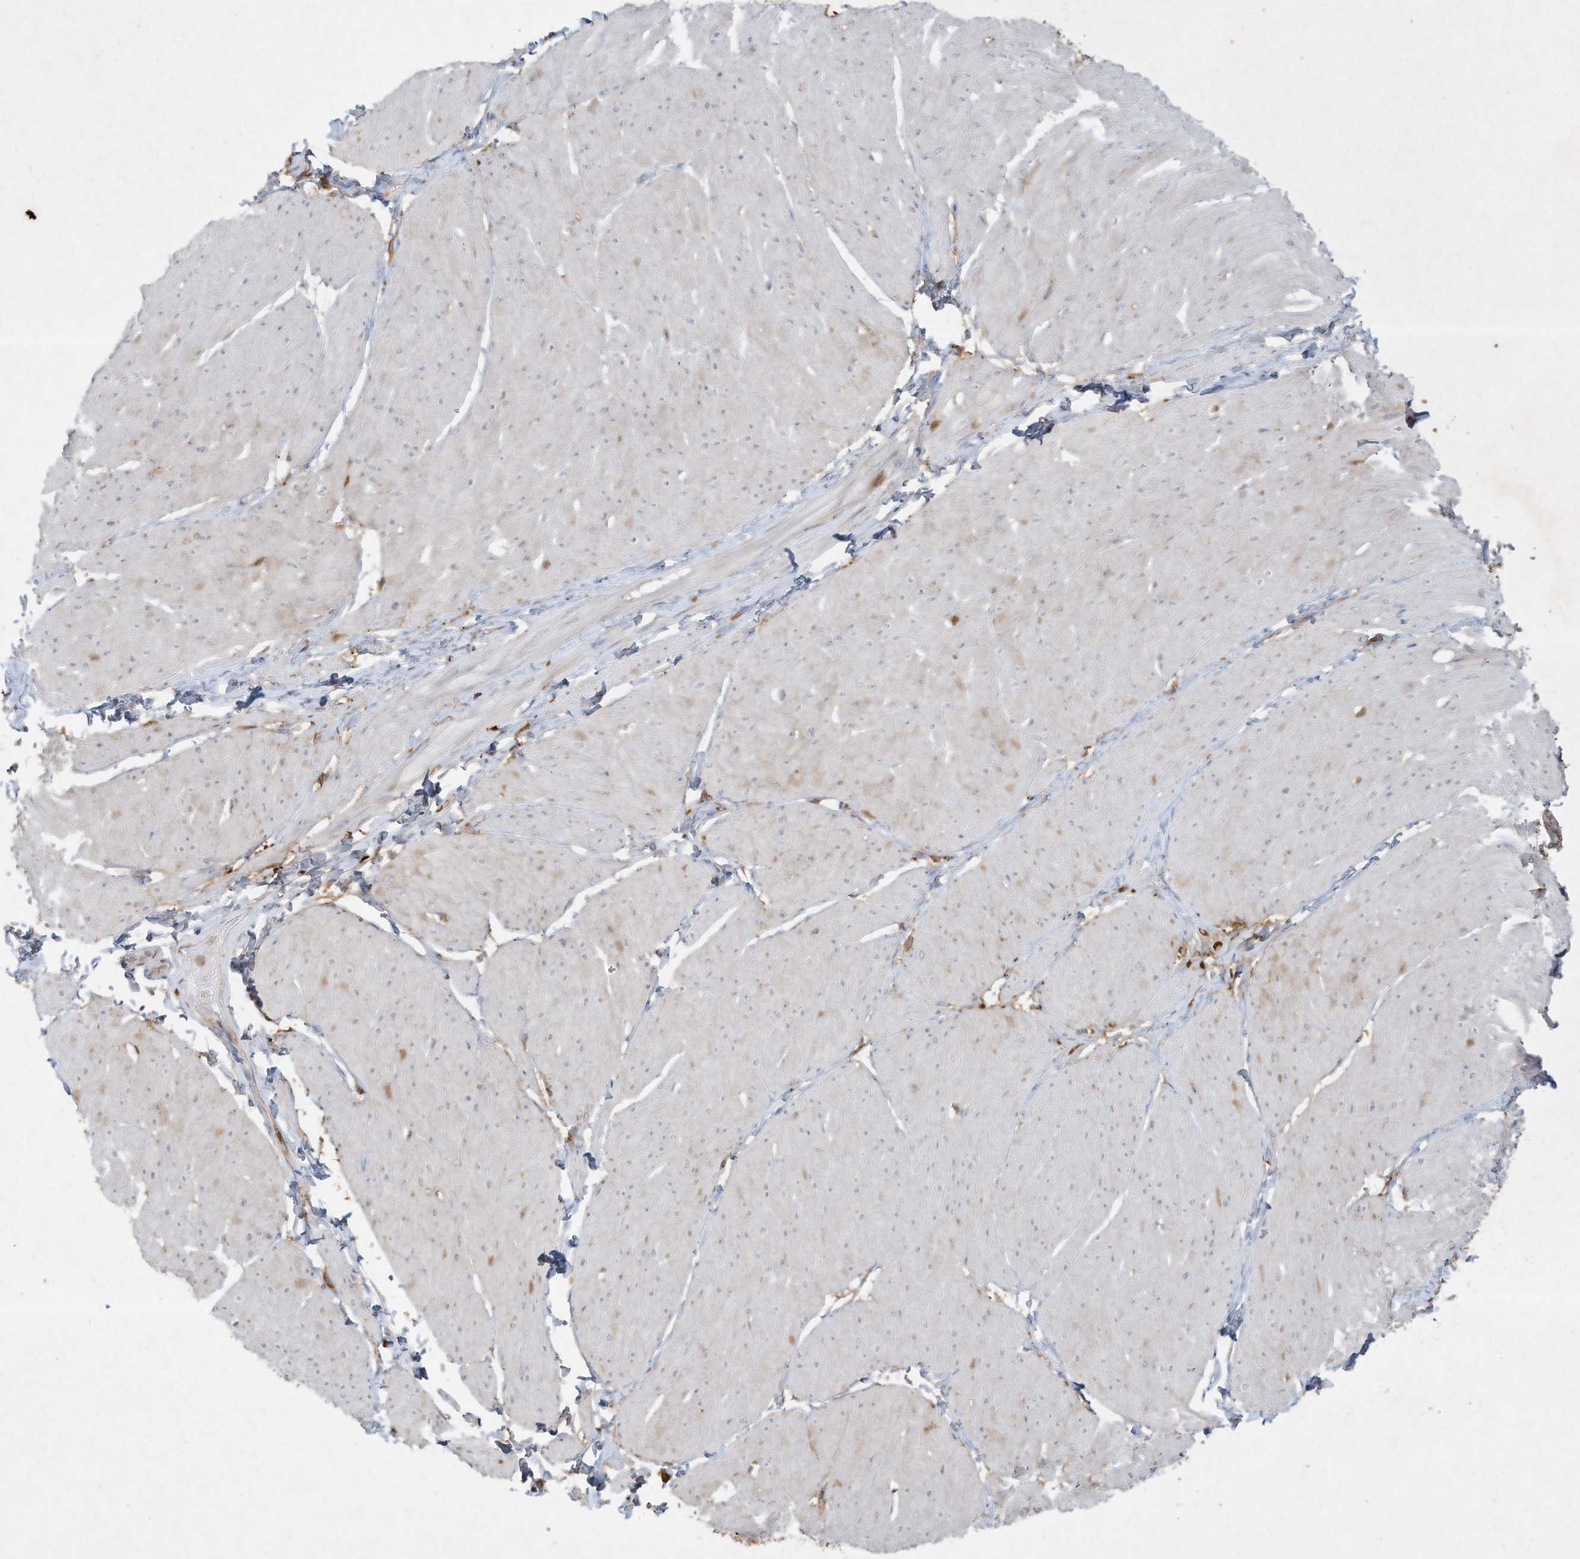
{"staining": {"intensity": "moderate", "quantity": "<25%", "location": "cytoplasmic/membranous"}, "tissue": "smooth muscle", "cell_type": "Smooth muscle cells", "image_type": "normal", "snomed": [{"axis": "morphology", "description": "Urothelial carcinoma, High grade"}, {"axis": "topography", "description": "Urinary bladder"}], "caption": "High-power microscopy captured an IHC micrograph of unremarkable smooth muscle, revealing moderate cytoplasmic/membranous staining in approximately <25% of smooth muscle cells.", "gene": "FETUB", "patient": {"sex": "male", "age": 46}}